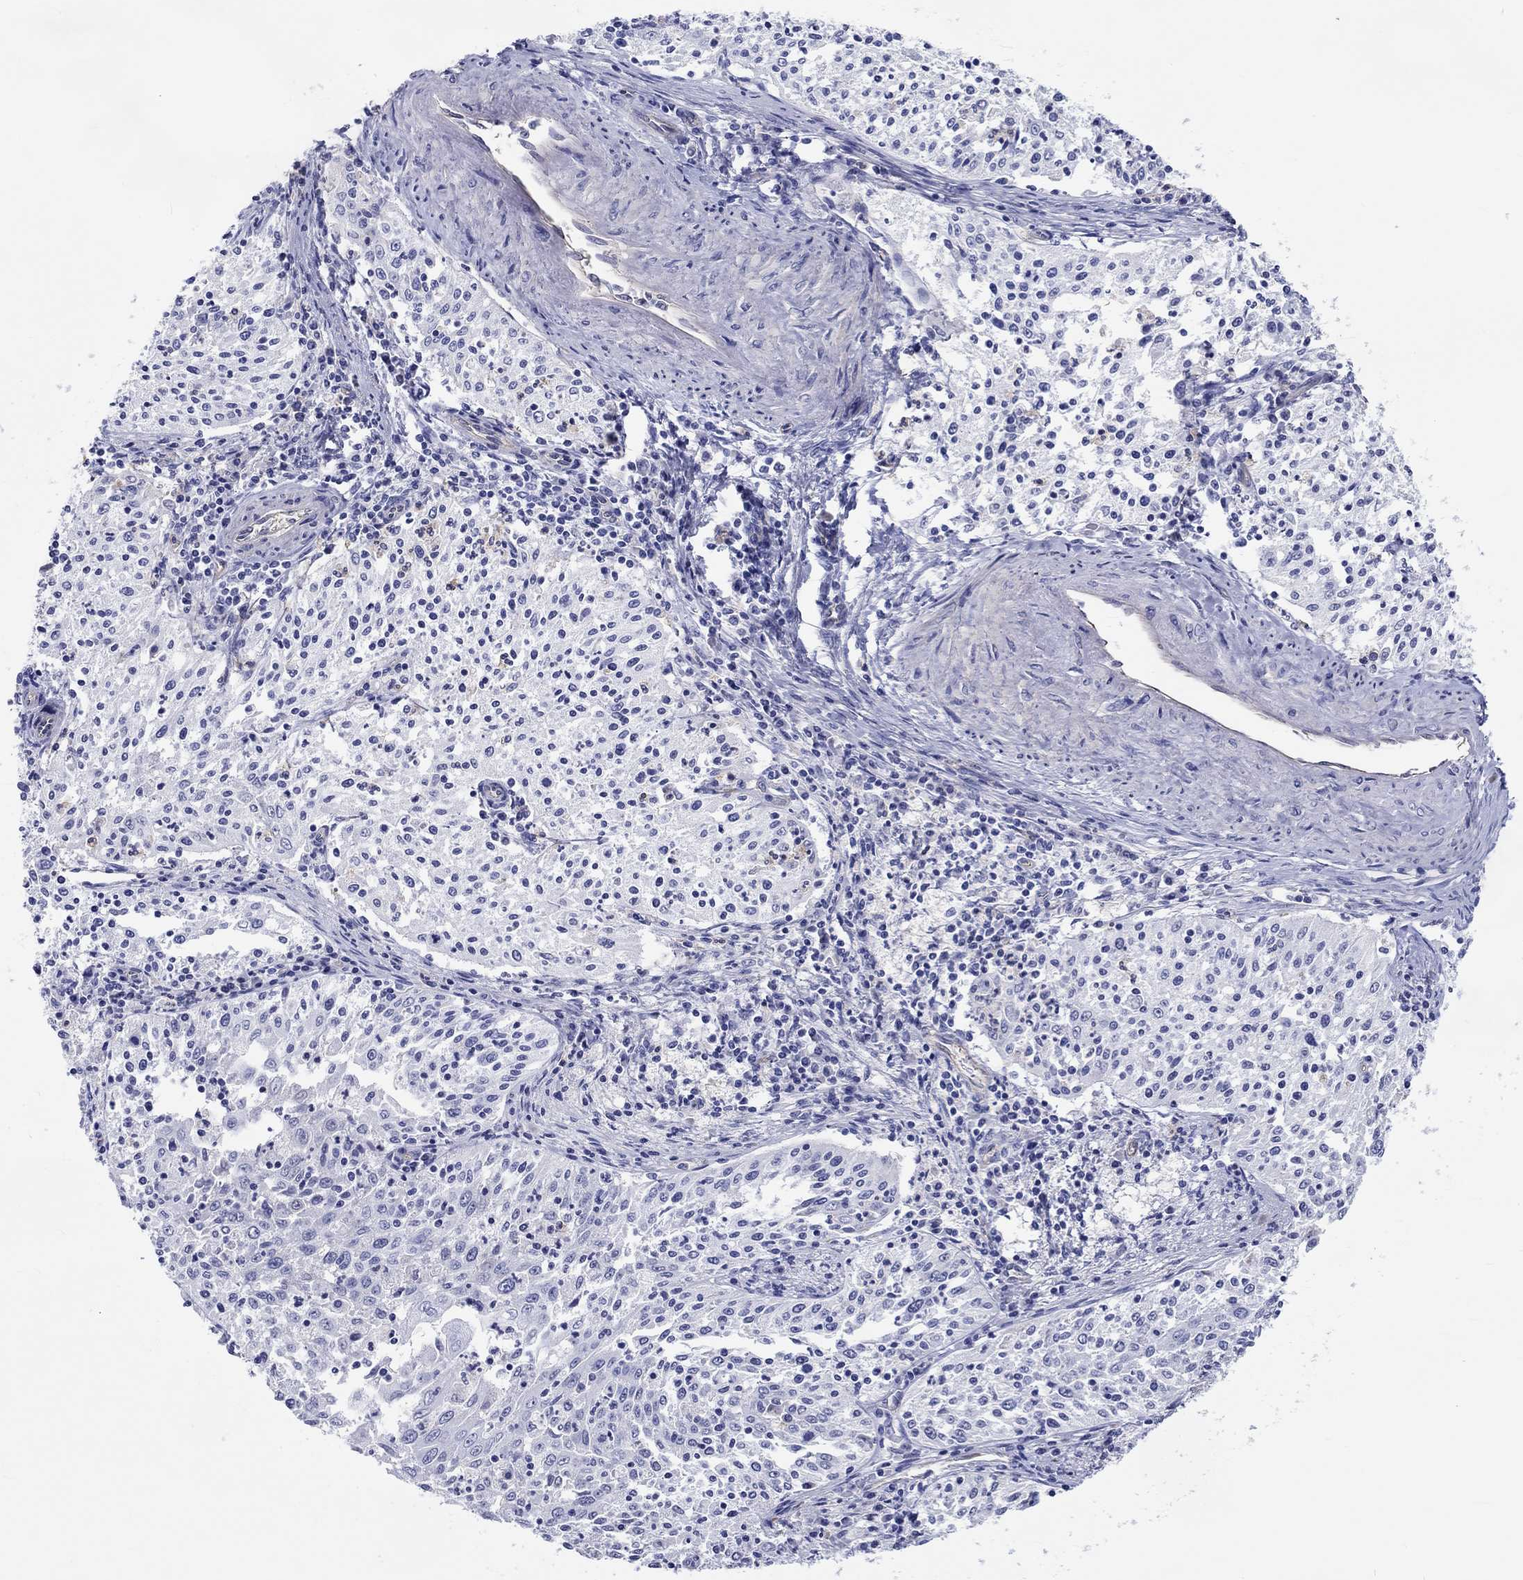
{"staining": {"intensity": "negative", "quantity": "none", "location": "none"}, "tissue": "cervical cancer", "cell_type": "Tumor cells", "image_type": "cancer", "snomed": [{"axis": "morphology", "description": "Squamous cell carcinoma, NOS"}, {"axis": "topography", "description": "Cervix"}], "caption": "Immunohistochemical staining of cervical cancer (squamous cell carcinoma) shows no significant staining in tumor cells. The staining was performed using DAB to visualize the protein expression in brown, while the nuclei were stained in blue with hematoxylin (Magnification: 20x).", "gene": "CDY2B", "patient": {"sex": "female", "age": 41}}